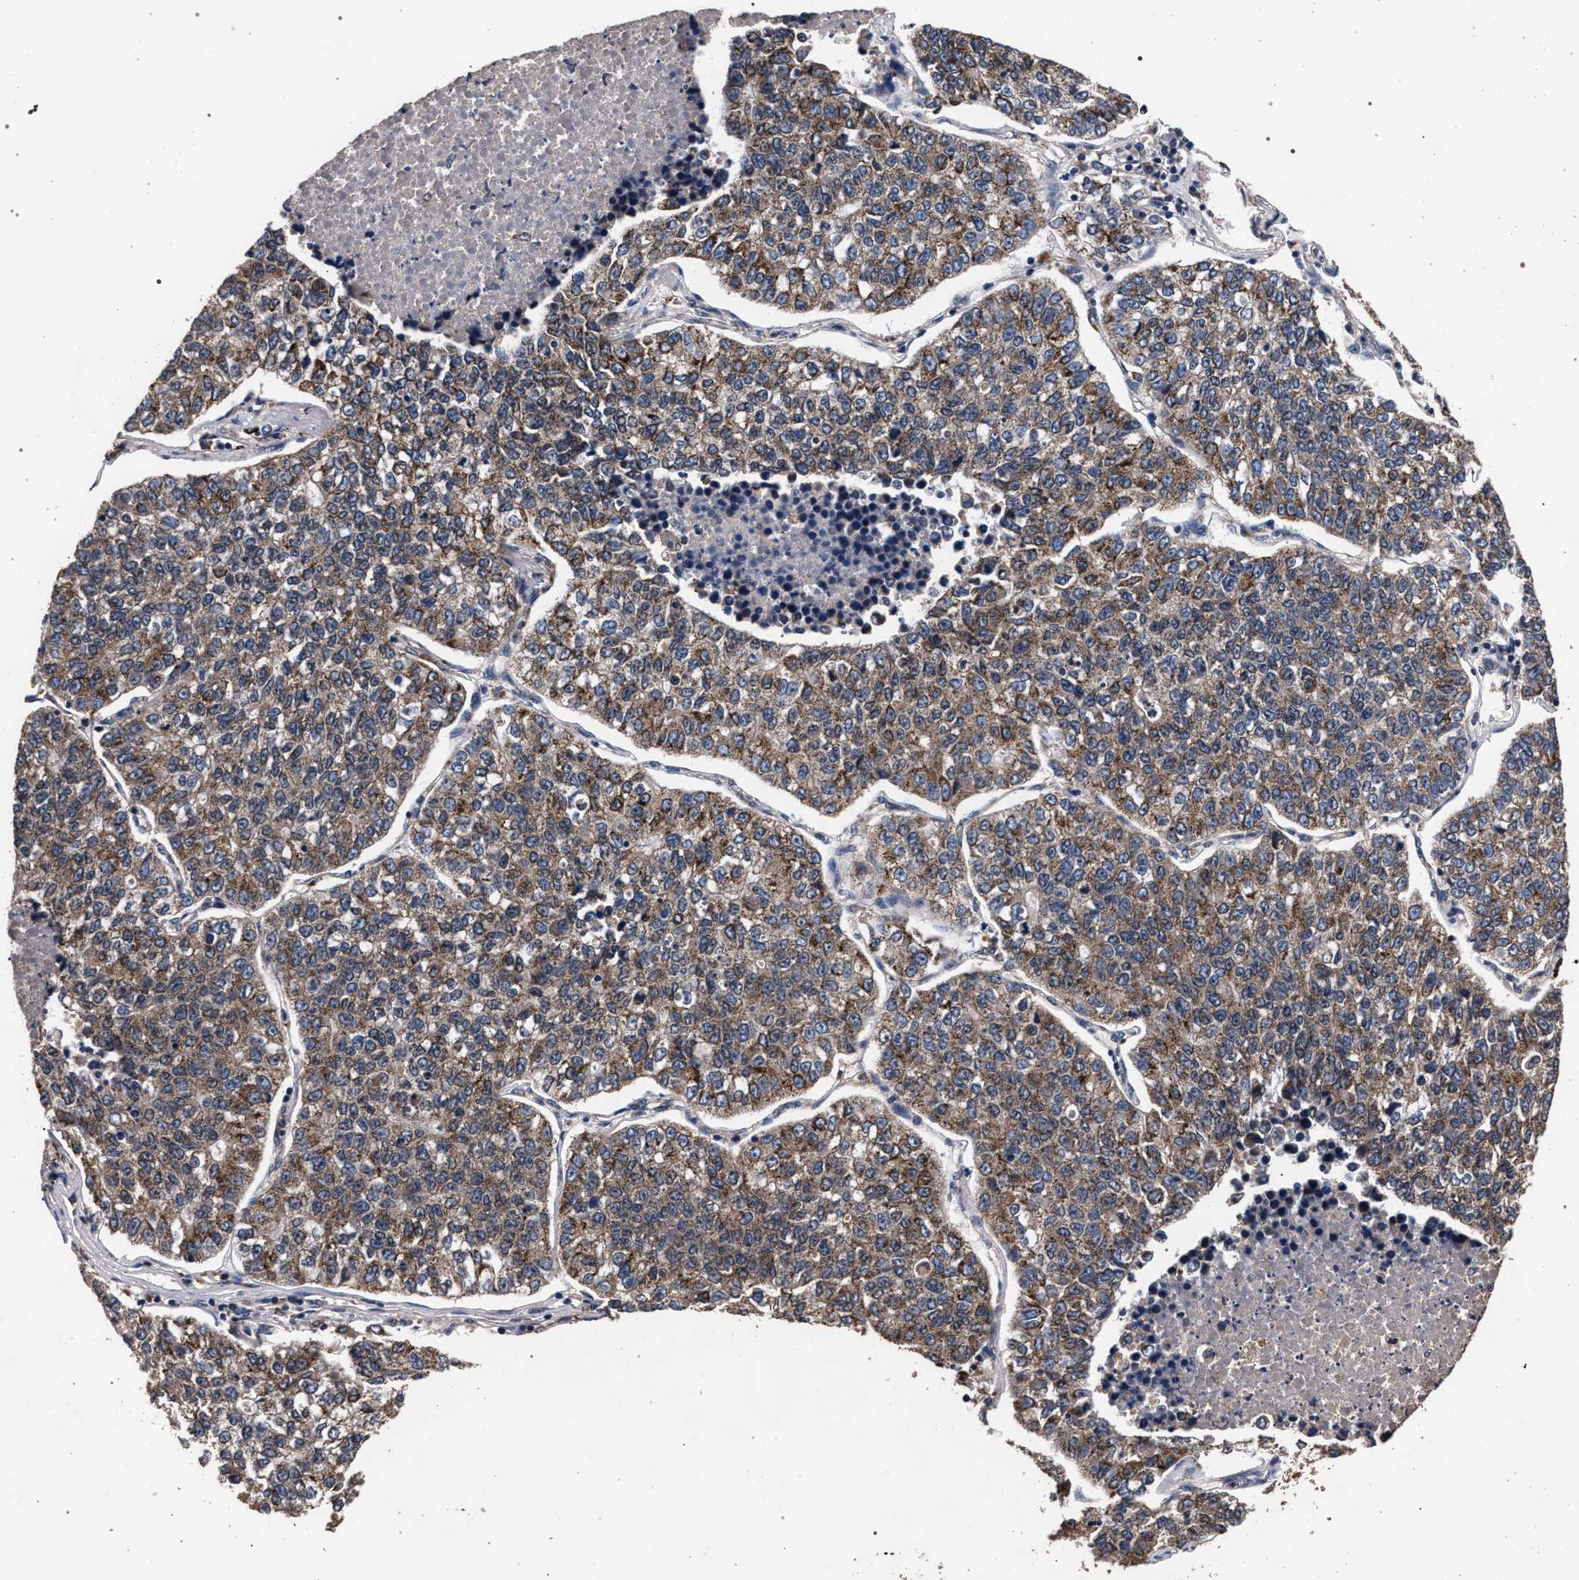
{"staining": {"intensity": "moderate", "quantity": ">75%", "location": "cytoplasmic/membranous"}, "tissue": "lung cancer", "cell_type": "Tumor cells", "image_type": "cancer", "snomed": [{"axis": "morphology", "description": "Adenocarcinoma, NOS"}, {"axis": "topography", "description": "Lung"}], "caption": "Lung cancer stained with a brown dye reveals moderate cytoplasmic/membranous positive staining in approximately >75% of tumor cells.", "gene": "ACOX1", "patient": {"sex": "male", "age": 49}}